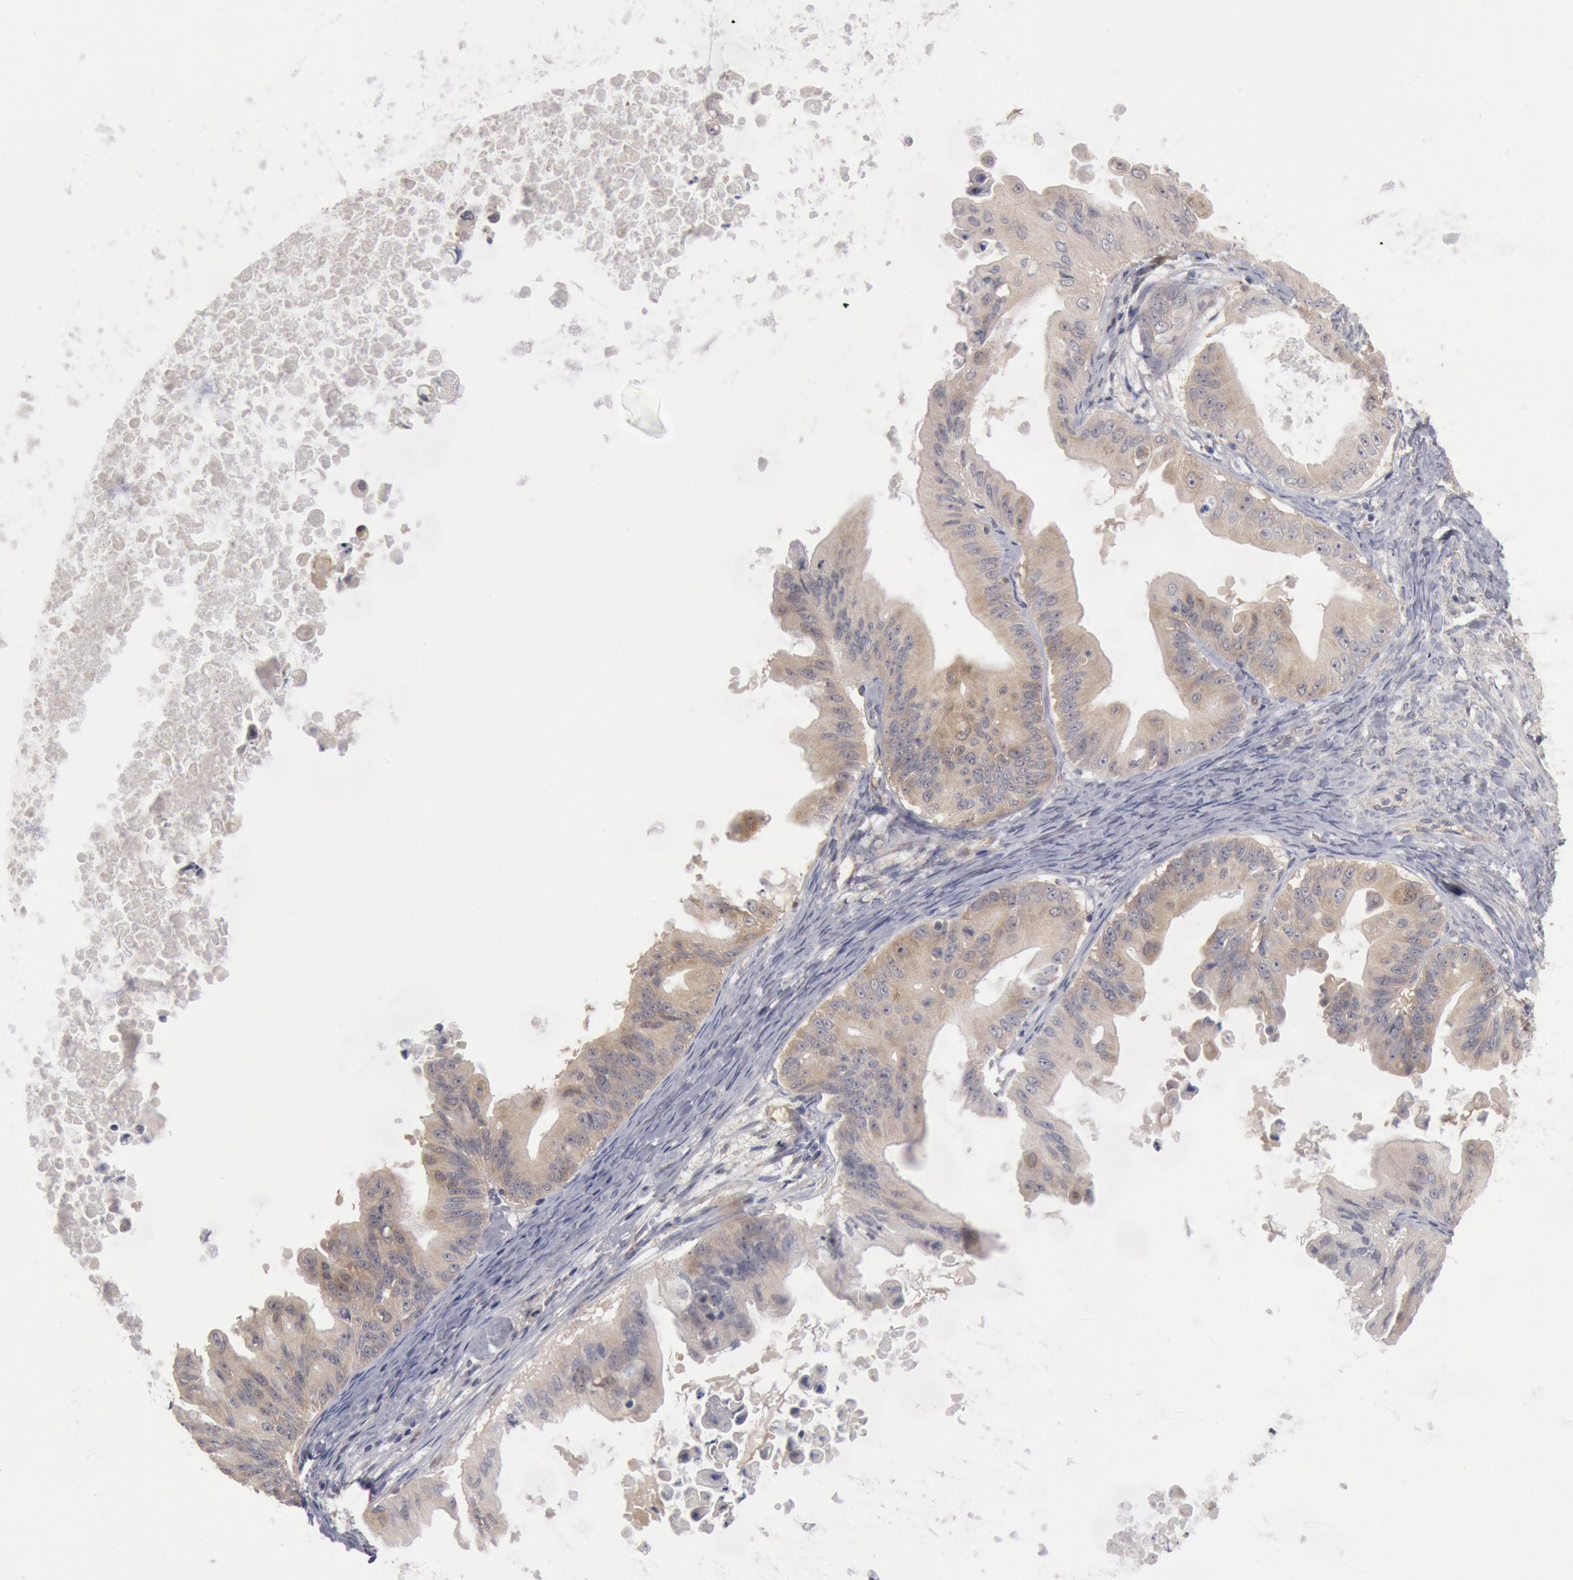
{"staining": {"intensity": "weak", "quantity": "25%-75%", "location": "cytoplasmic/membranous"}, "tissue": "ovarian cancer", "cell_type": "Tumor cells", "image_type": "cancer", "snomed": [{"axis": "morphology", "description": "Cystadenocarcinoma, mucinous, NOS"}, {"axis": "topography", "description": "Ovary"}], "caption": "Immunohistochemistry (IHC) micrograph of ovarian cancer (mucinous cystadenocarcinoma) stained for a protein (brown), which displays low levels of weak cytoplasmic/membranous expression in about 25%-75% of tumor cells.", "gene": "DNAJA1", "patient": {"sex": "female", "age": 37}}